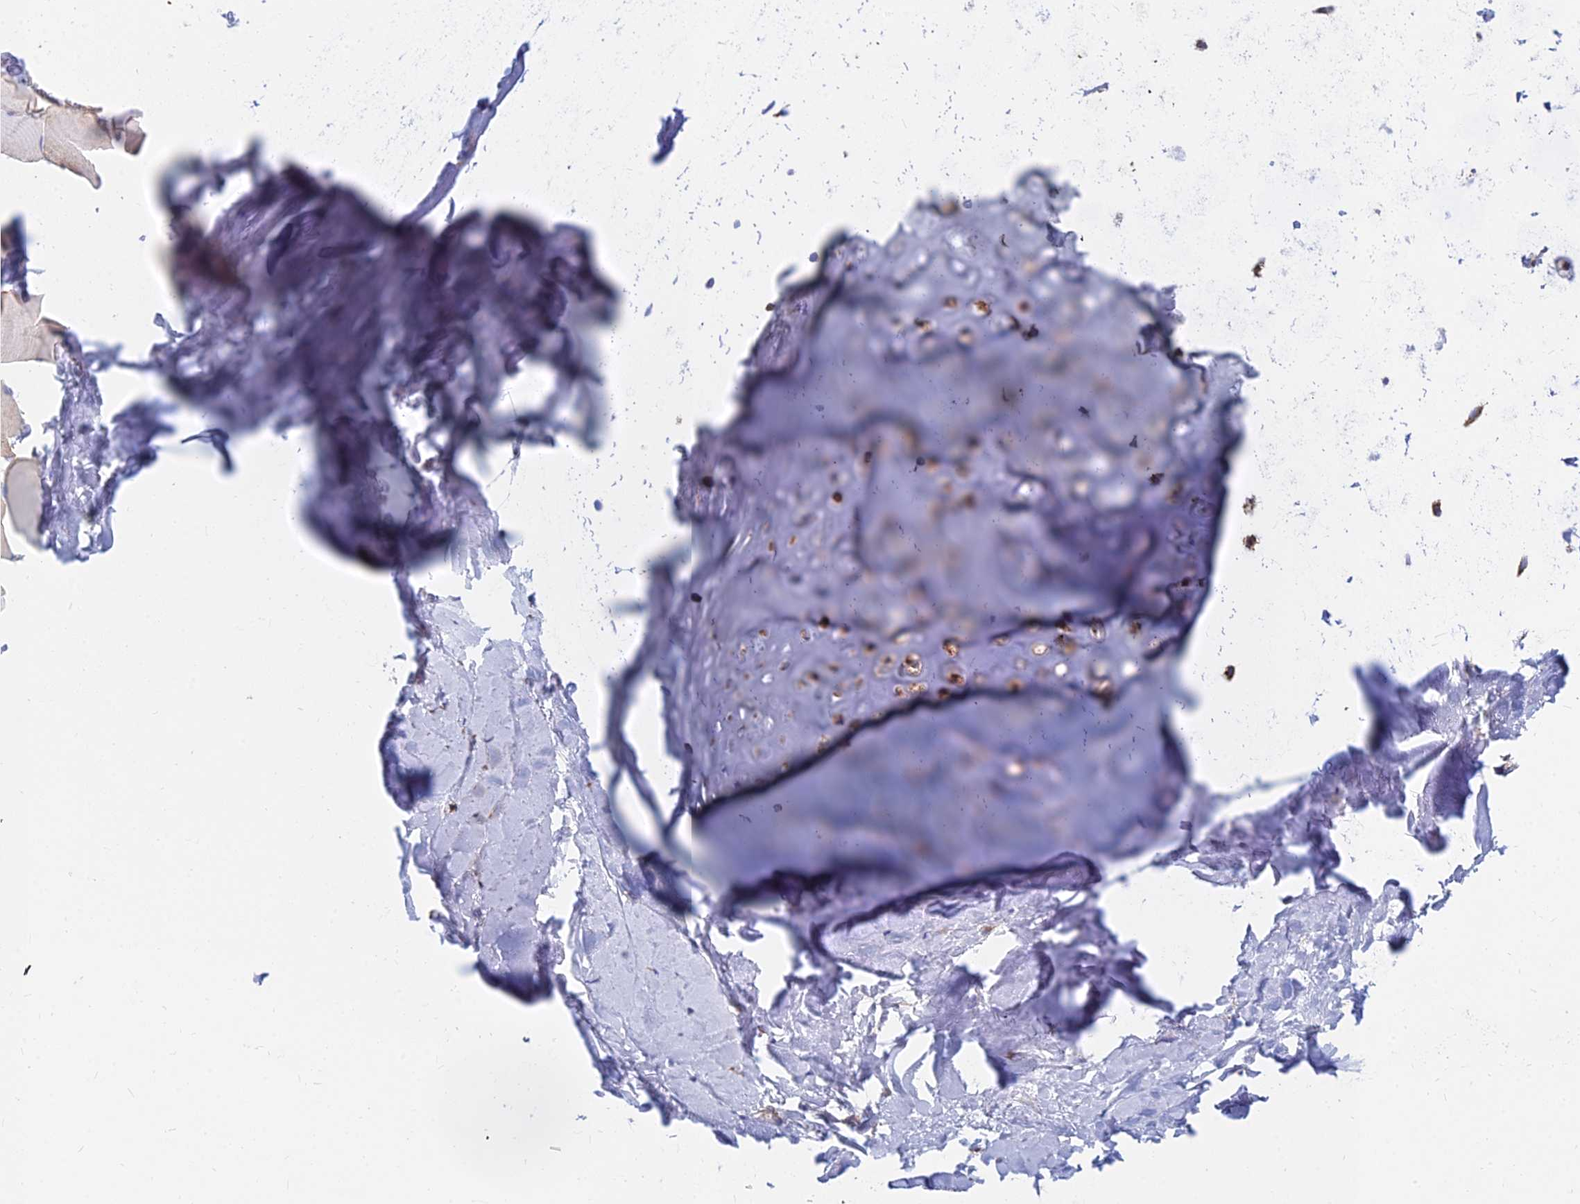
{"staining": {"intensity": "negative", "quantity": "none", "location": "none"}, "tissue": "adipose tissue", "cell_type": "Adipocytes", "image_type": "normal", "snomed": [{"axis": "morphology", "description": "Normal tissue, NOS"}, {"axis": "topography", "description": "Lymph node"}, {"axis": "topography", "description": "Bronchus"}], "caption": "This is an immunohistochemistry histopathology image of normal adipose tissue. There is no staining in adipocytes.", "gene": "CCT6A", "patient": {"sex": "male", "age": 63}}